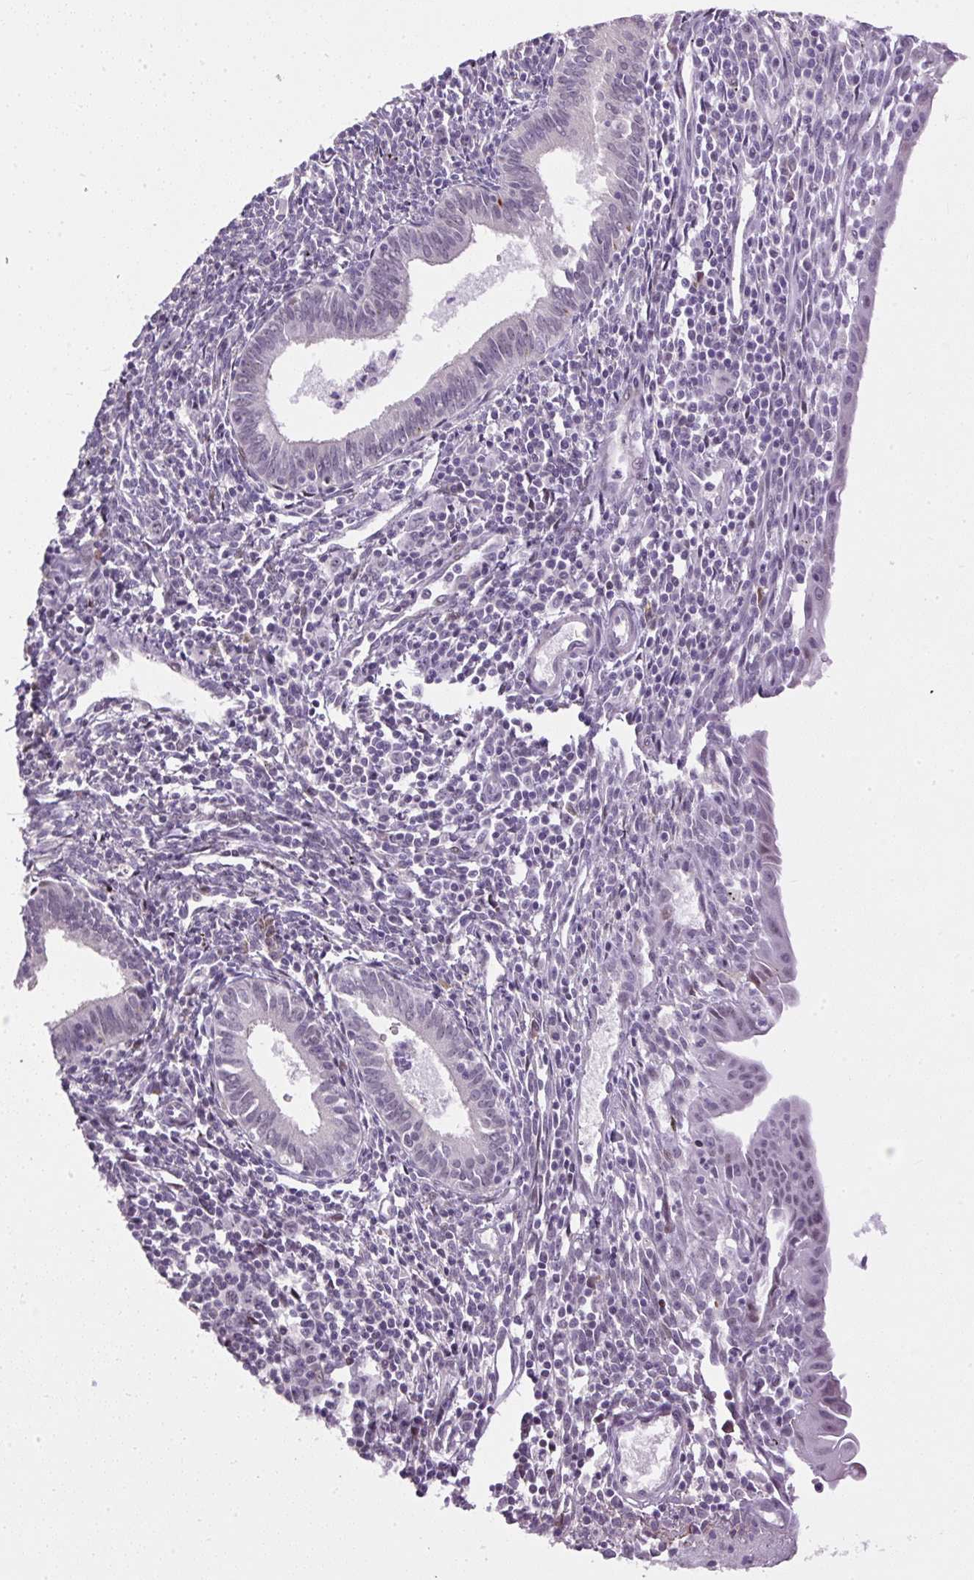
{"staining": {"intensity": "moderate", "quantity": "<25%", "location": "nuclear"}, "tissue": "endometrium", "cell_type": "Cells in endometrial stroma", "image_type": "normal", "snomed": [{"axis": "morphology", "description": "Normal tissue, NOS"}, {"axis": "topography", "description": "Endometrium"}], "caption": "The image reveals staining of unremarkable endometrium, revealing moderate nuclear protein positivity (brown color) within cells in endometrial stroma.", "gene": "ARHGEF18", "patient": {"sex": "female", "age": 41}}